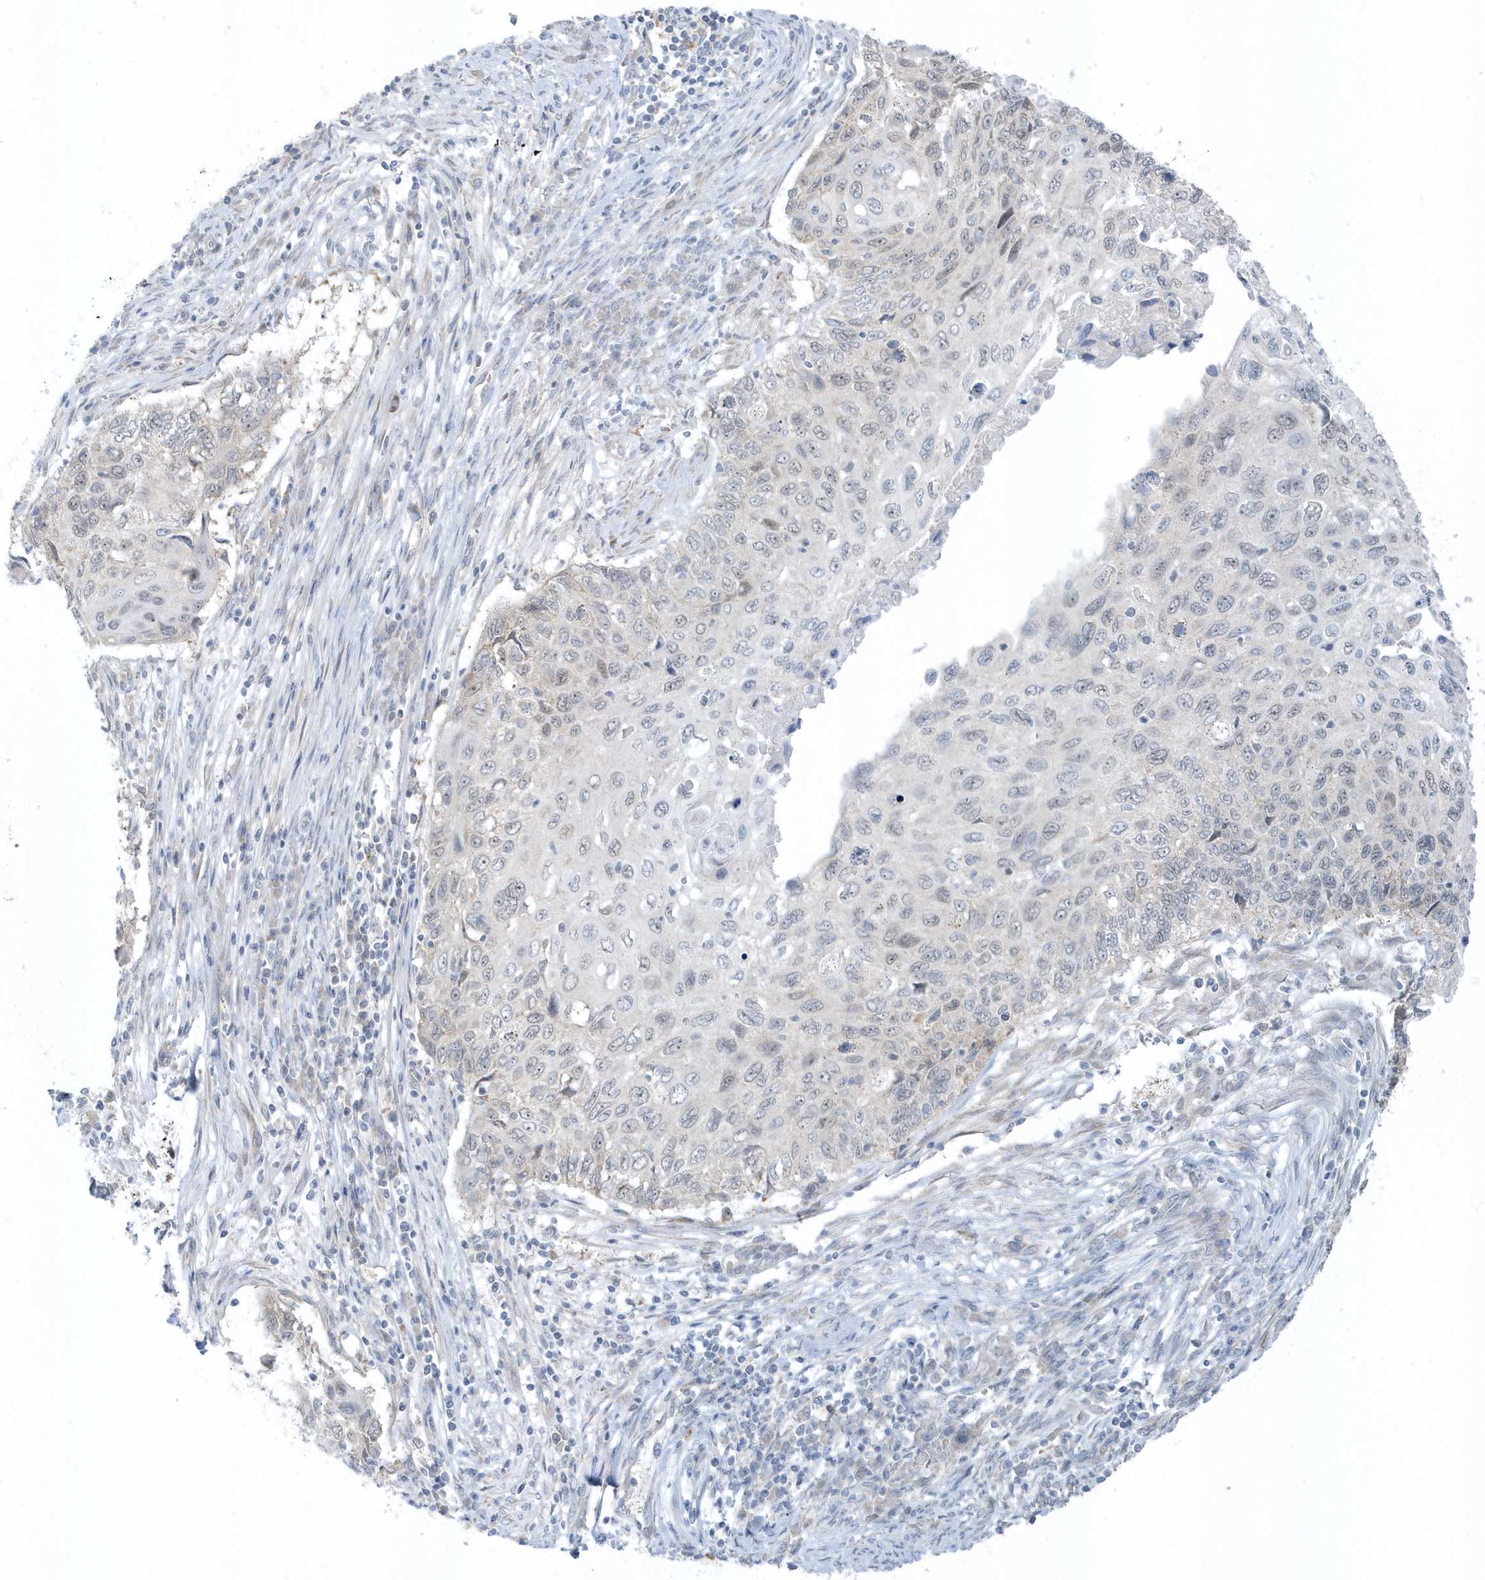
{"staining": {"intensity": "weak", "quantity": "<25%", "location": "nuclear"}, "tissue": "cervical cancer", "cell_type": "Tumor cells", "image_type": "cancer", "snomed": [{"axis": "morphology", "description": "Squamous cell carcinoma, NOS"}, {"axis": "topography", "description": "Cervix"}], "caption": "IHC micrograph of squamous cell carcinoma (cervical) stained for a protein (brown), which exhibits no staining in tumor cells. Nuclei are stained in blue.", "gene": "SCN3A", "patient": {"sex": "female", "age": 70}}